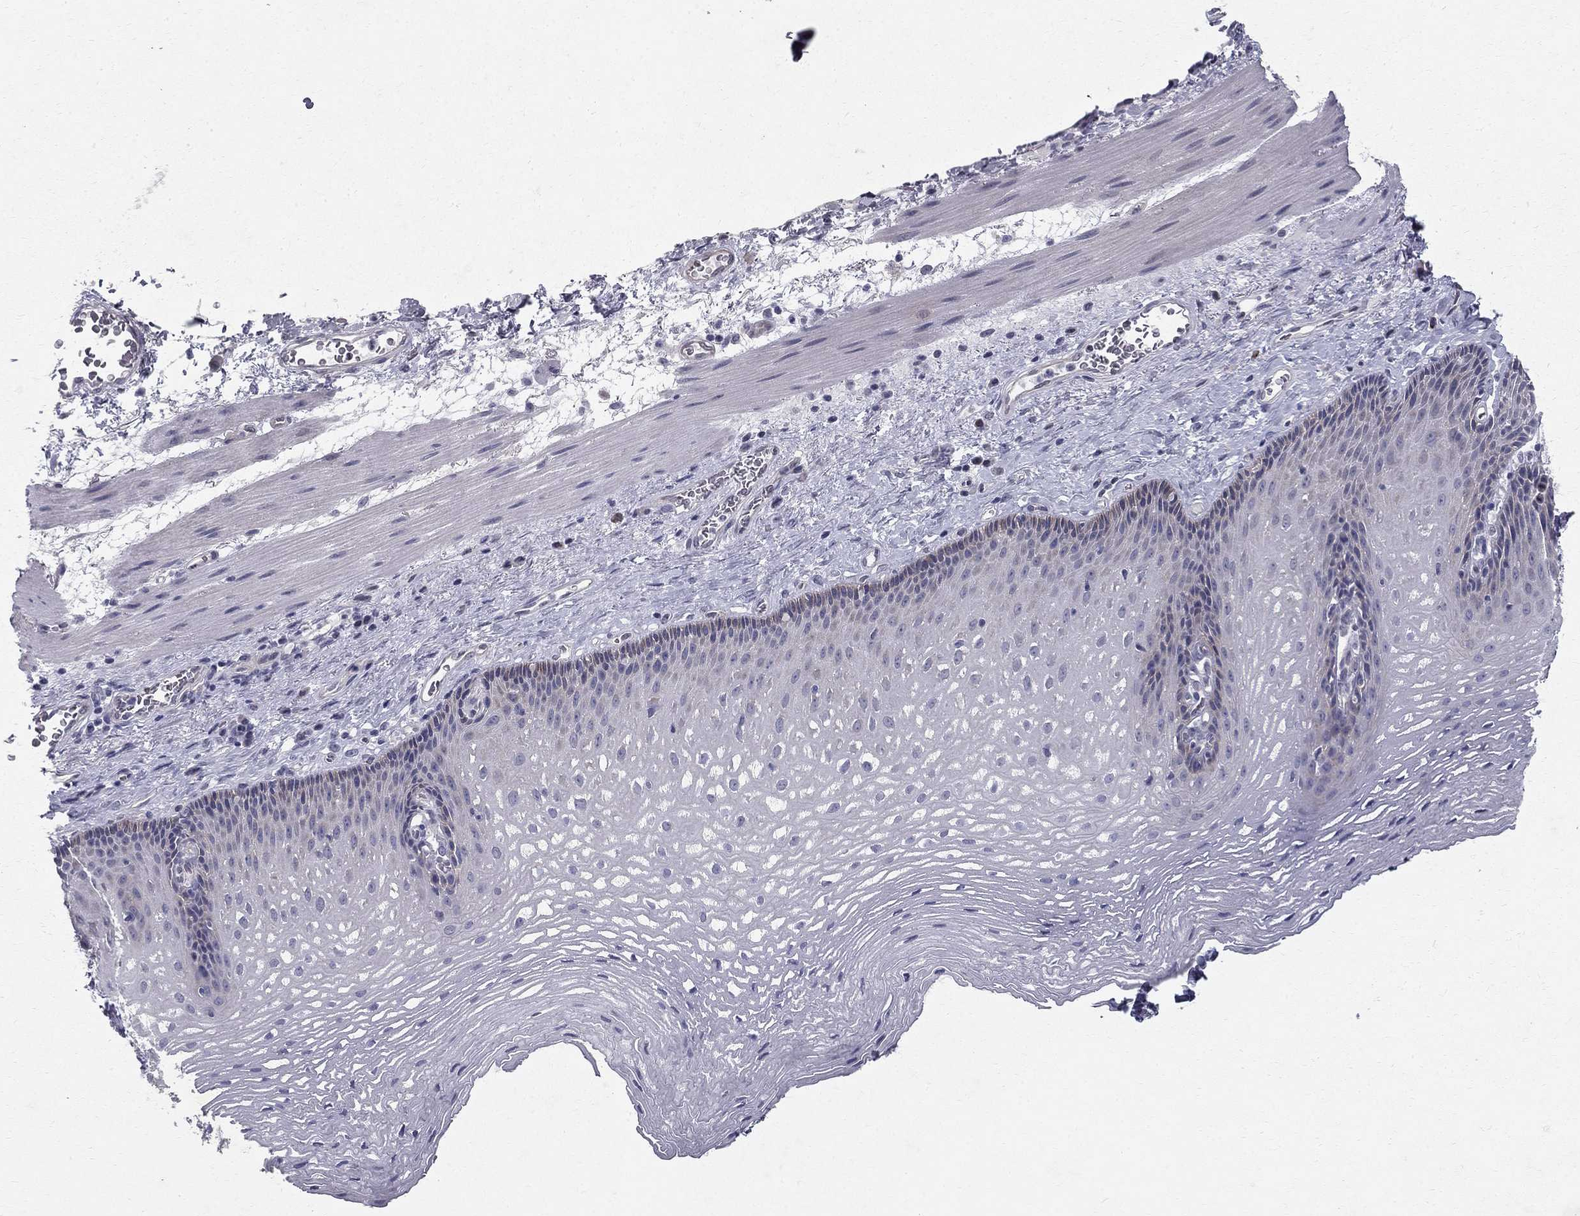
{"staining": {"intensity": "negative", "quantity": "none", "location": "none"}, "tissue": "esophagus", "cell_type": "Squamous epithelial cells", "image_type": "normal", "snomed": [{"axis": "morphology", "description": "Normal tissue, NOS"}, {"axis": "topography", "description": "Esophagus"}], "caption": "Photomicrograph shows no protein positivity in squamous epithelial cells of normal esophagus.", "gene": "CLIC6", "patient": {"sex": "male", "age": 76}}